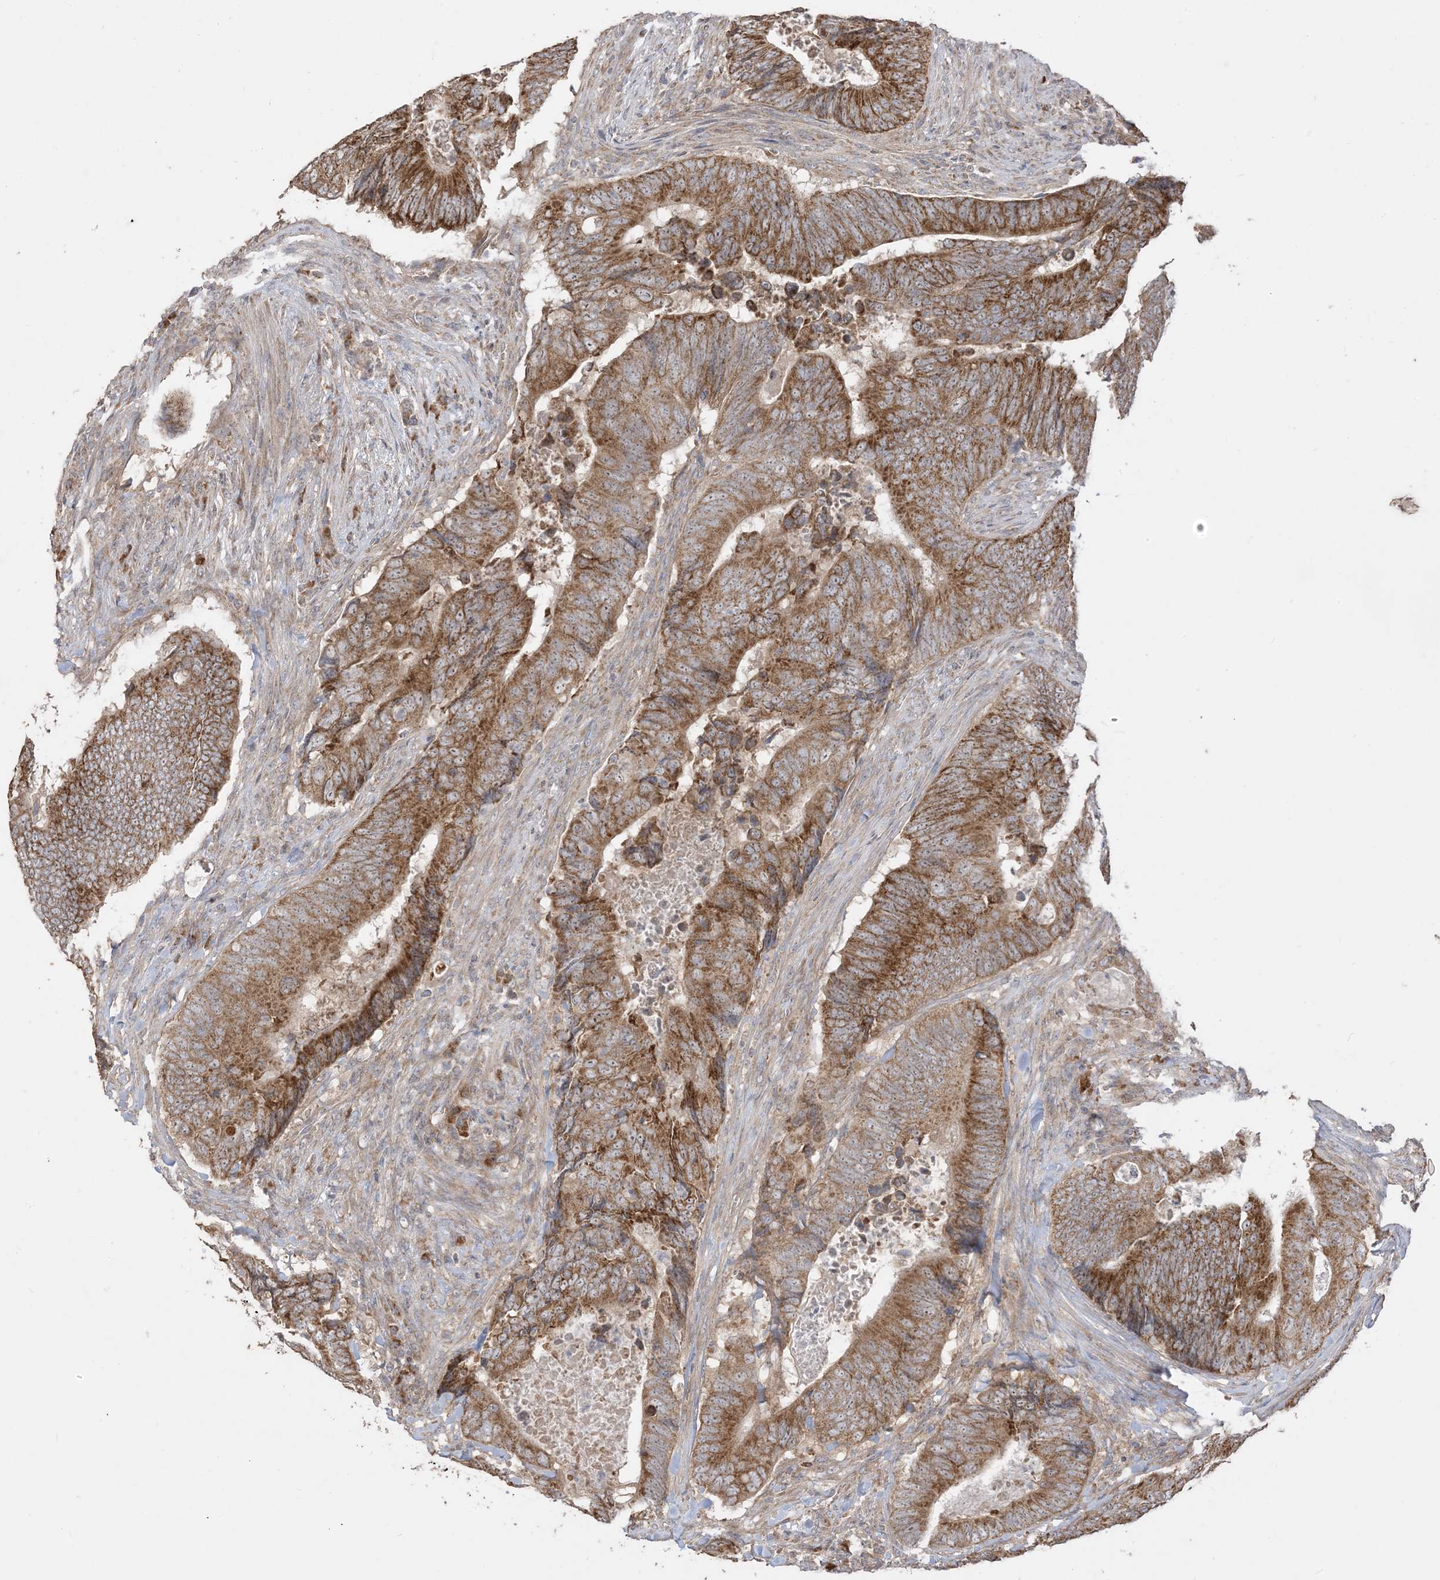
{"staining": {"intensity": "strong", "quantity": ">75%", "location": "cytoplasmic/membranous"}, "tissue": "colorectal cancer", "cell_type": "Tumor cells", "image_type": "cancer", "snomed": [{"axis": "morphology", "description": "Normal tissue, NOS"}, {"axis": "morphology", "description": "Adenocarcinoma, NOS"}, {"axis": "topography", "description": "Colon"}], "caption": "Colorectal cancer (adenocarcinoma) stained with IHC reveals strong cytoplasmic/membranous positivity in about >75% of tumor cells.", "gene": "SIRT3", "patient": {"sex": "male", "age": 56}}